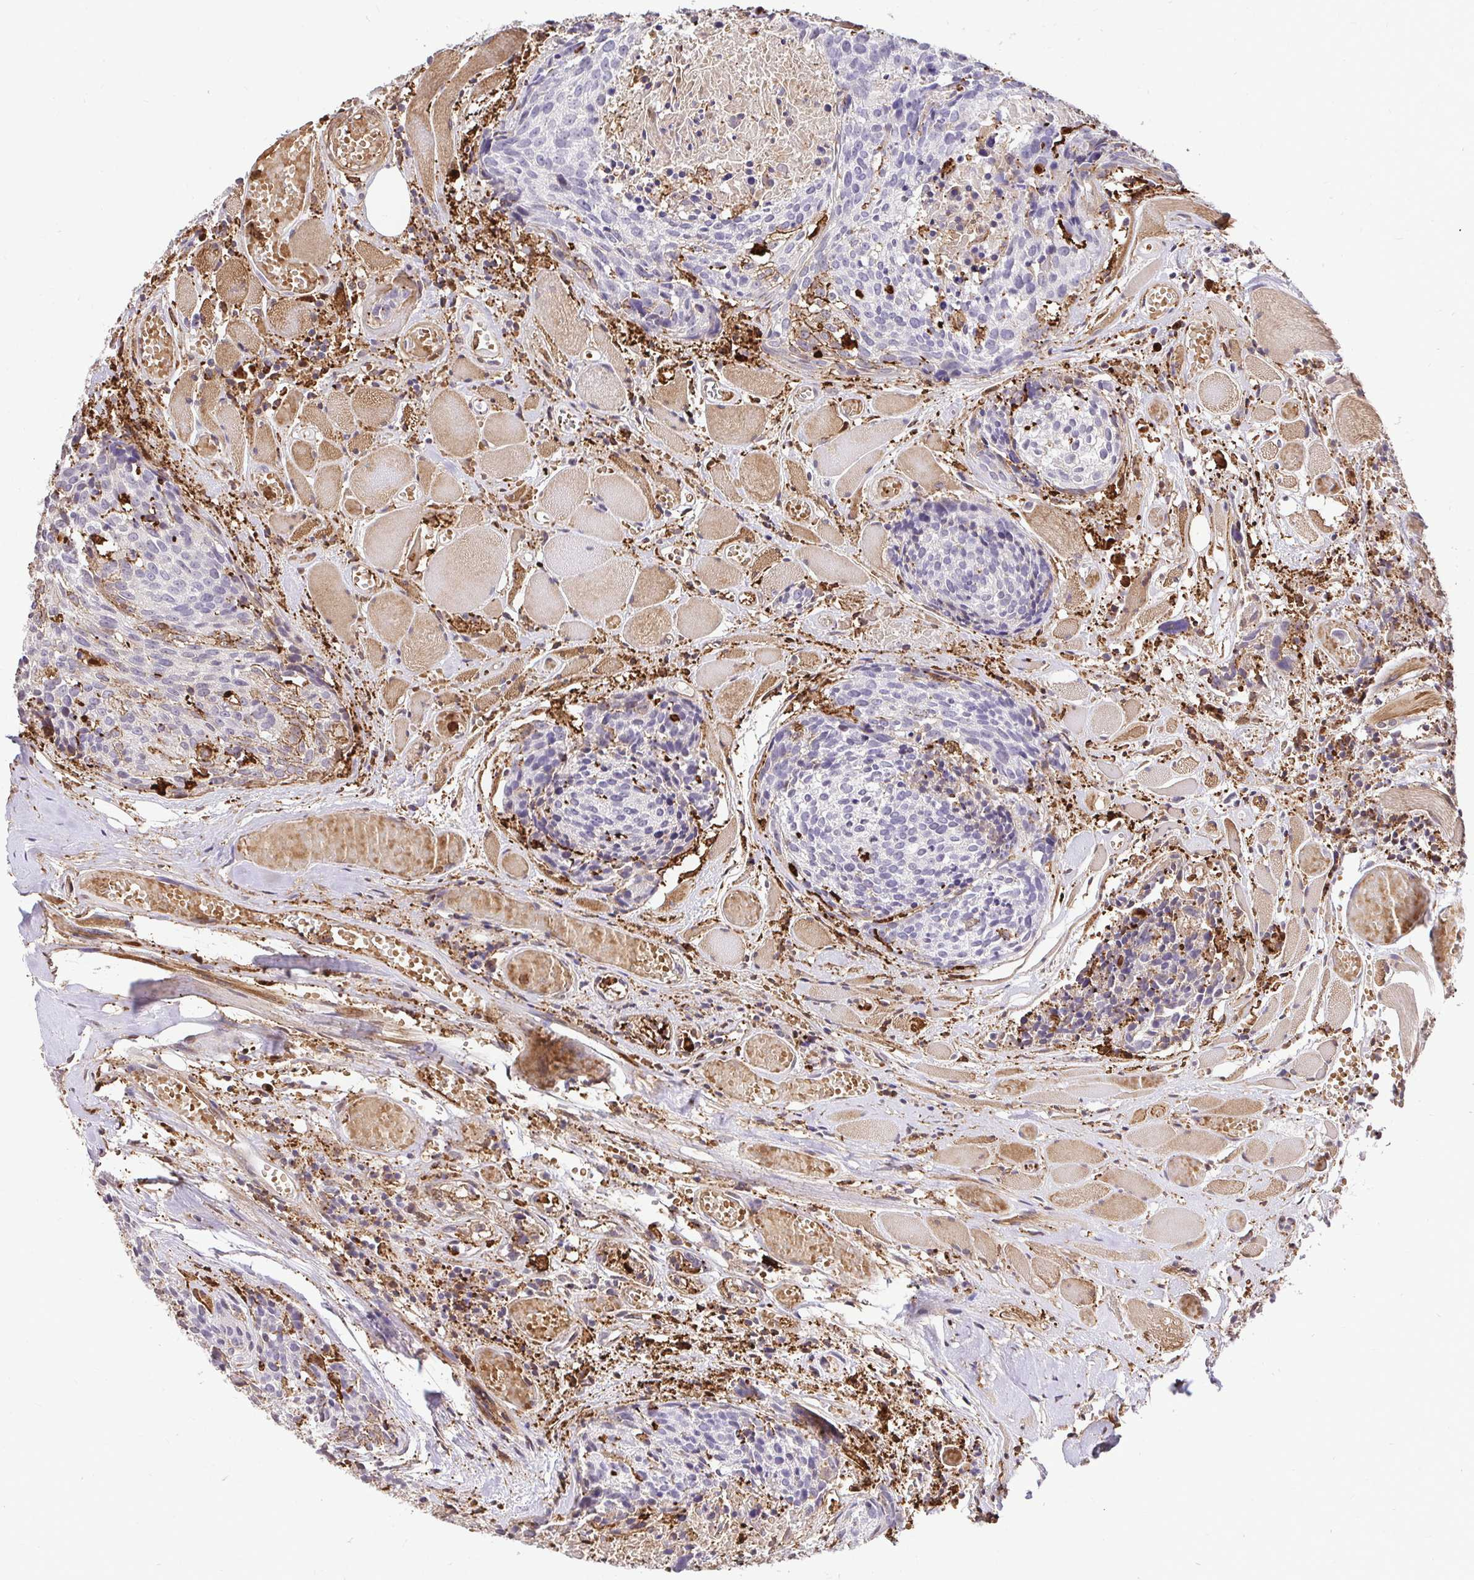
{"staining": {"intensity": "negative", "quantity": "none", "location": "none"}, "tissue": "head and neck cancer", "cell_type": "Tumor cells", "image_type": "cancer", "snomed": [{"axis": "morphology", "description": "Squamous cell carcinoma, NOS"}, {"axis": "topography", "description": "Oral tissue"}, {"axis": "topography", "description": "Head-Neck"}], "caption": "DAB immunohistochemical staining of head and neck cancer displays no significant expression in tumor cells.", "gene": "GSN", "patient": {"sex": "male", "age": 64}}